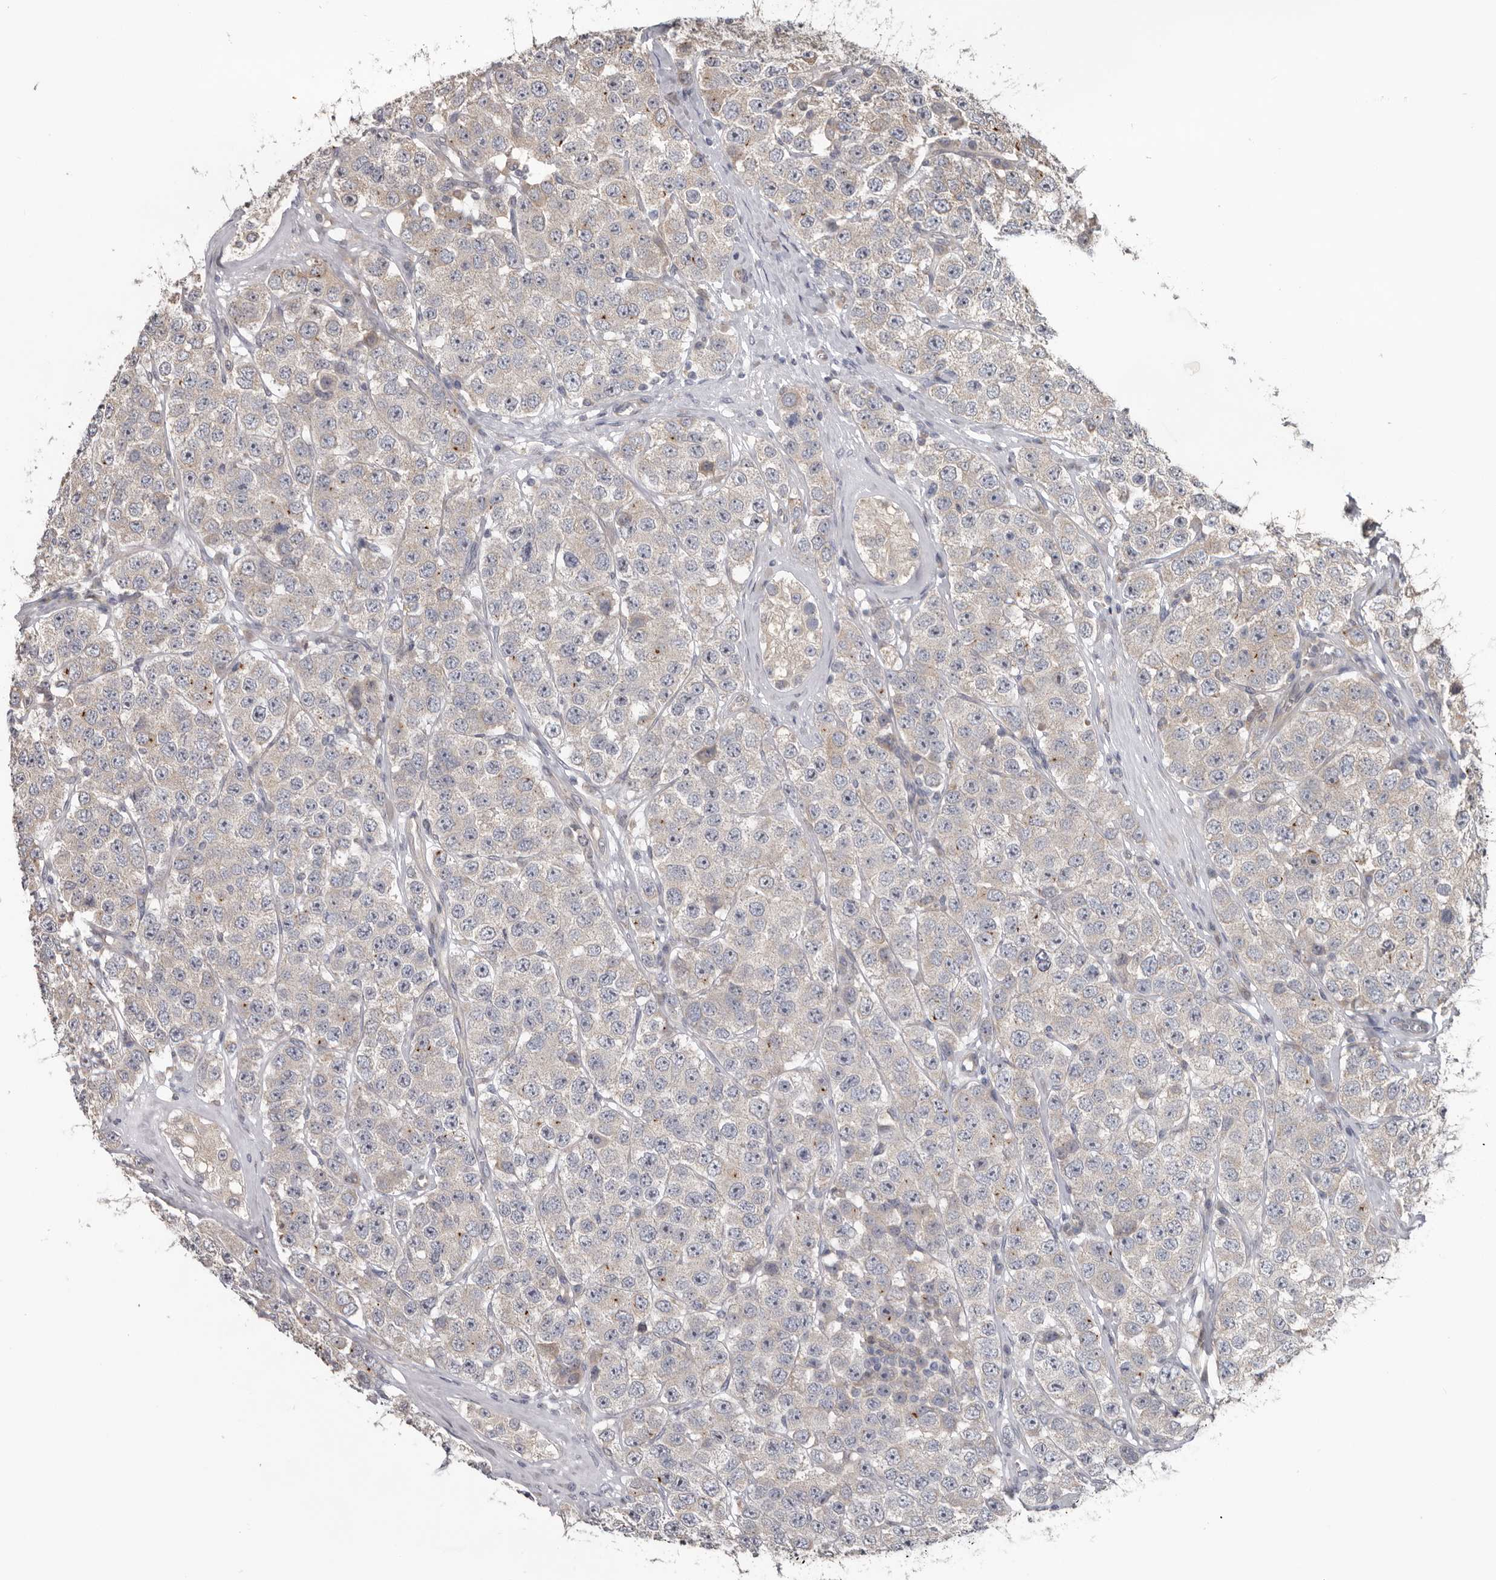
{"staining": {"intensity": "negative", "quantity": "none", "location": "none"}, "tissue": "testis cancer", "cell_type": "Tumor cells", "image_type": "cancer", "snomed": [{"axis": "morphology", "description": "Seminoma, NOS"}, {"axis": "topography", "description": "Testis"}], "caption": "Tumor cells are negative for brown protein staining in testis cancer (seminoma). (IHC, brightfield microscopy, high magnification).", "gene": "HINT3", "patient": {"sex": "male", "age": 28}}